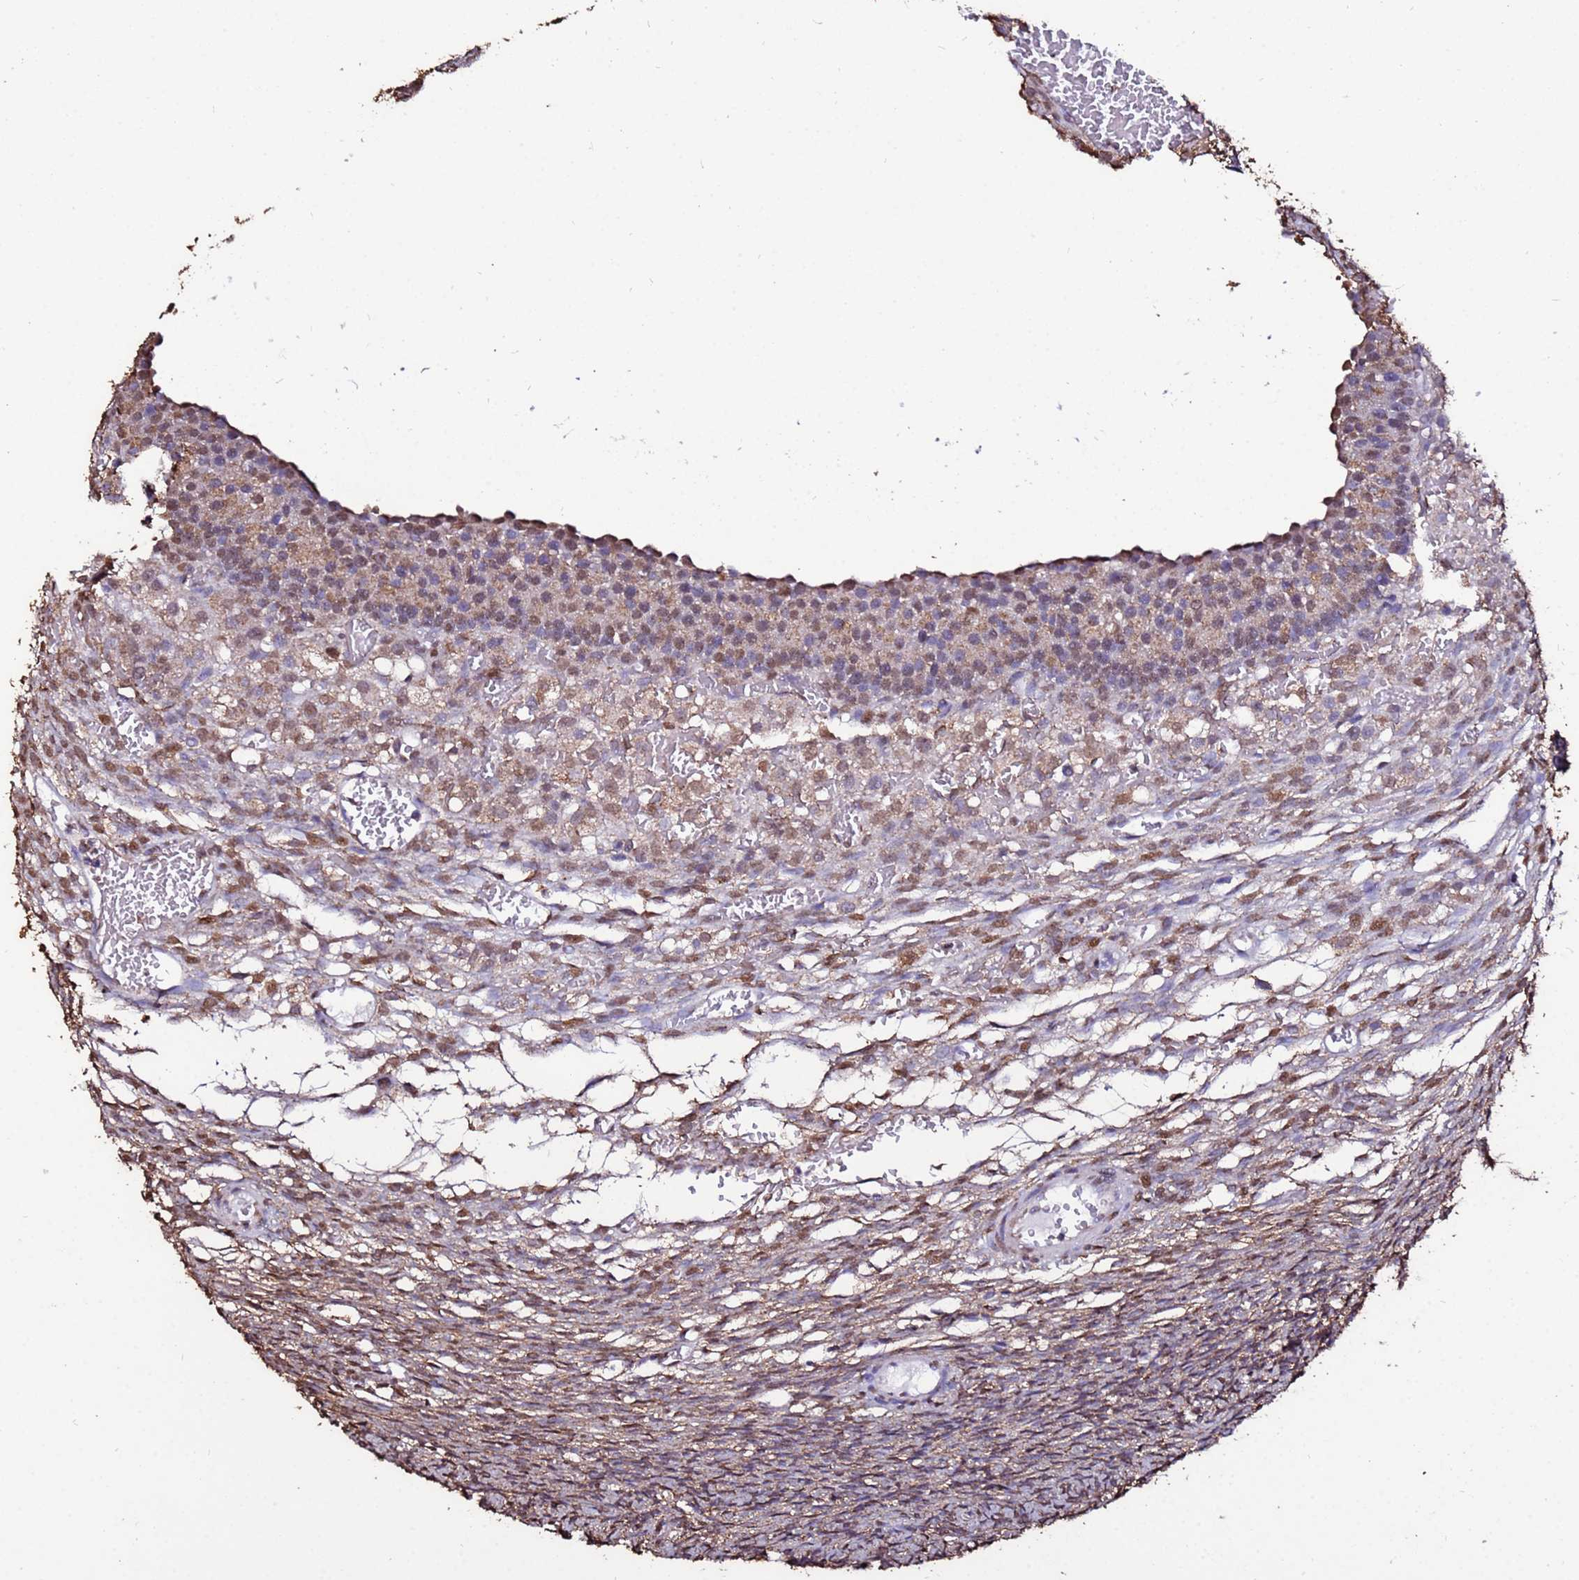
{"staining": {"intensity": "moderate", "quantity": ">75%", "location": "nuclear"}, "tissue": "ovary", "cell_type": "Follicle cells", "image_type": "normal", "snomed": [{"axis": "morphology", "description": "Normal tissue, NOS"}, {"axis": "topography", "description": "Ovary"}], "caption": "Follicle cells exhibit medium levels of moderate nuclear expression in about >75% of cells in normal human ovary.", "gene": "TRIP6", "patient": {"sex": "female", "age": 39}}